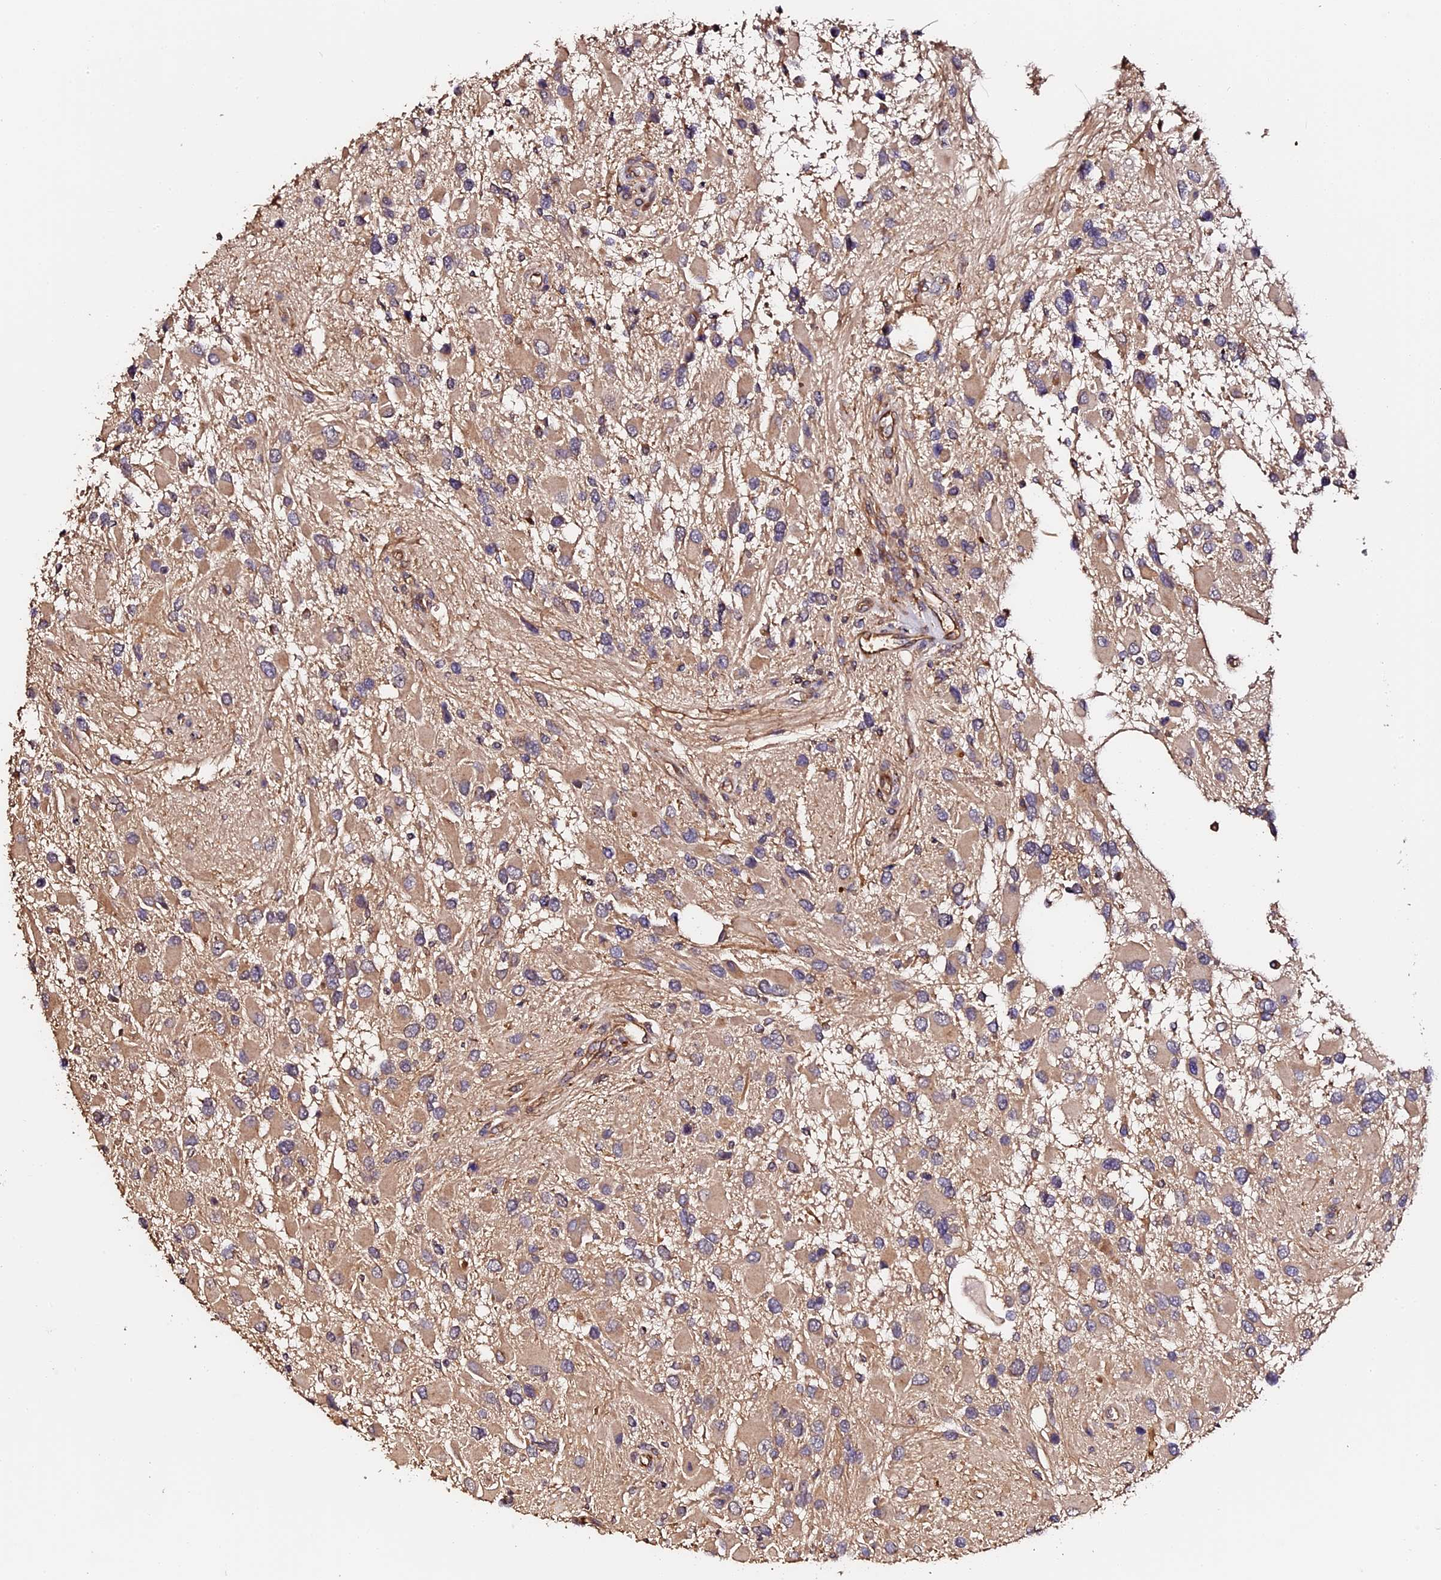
{"staining": {"intensity": "weak", "quantity": "25%-75%", "location": "cytoplasmic/membranous"}, "tissue": "glioma", "cell_type": "Tumor cells", "image_type": "cancer", "snomed": [{"axis": "morphology", "description": "Glioma, malignant, High grade"}, {"axis": "topography", "description": "Brain"}], "caption": "Glioma stained with a brown dye exhibits weak cytoplasmic/membranous positive expression in about 25%-75% of tumor cells.", "gene": "TDO2", "patient": {"sex": "male", "age": 53}}